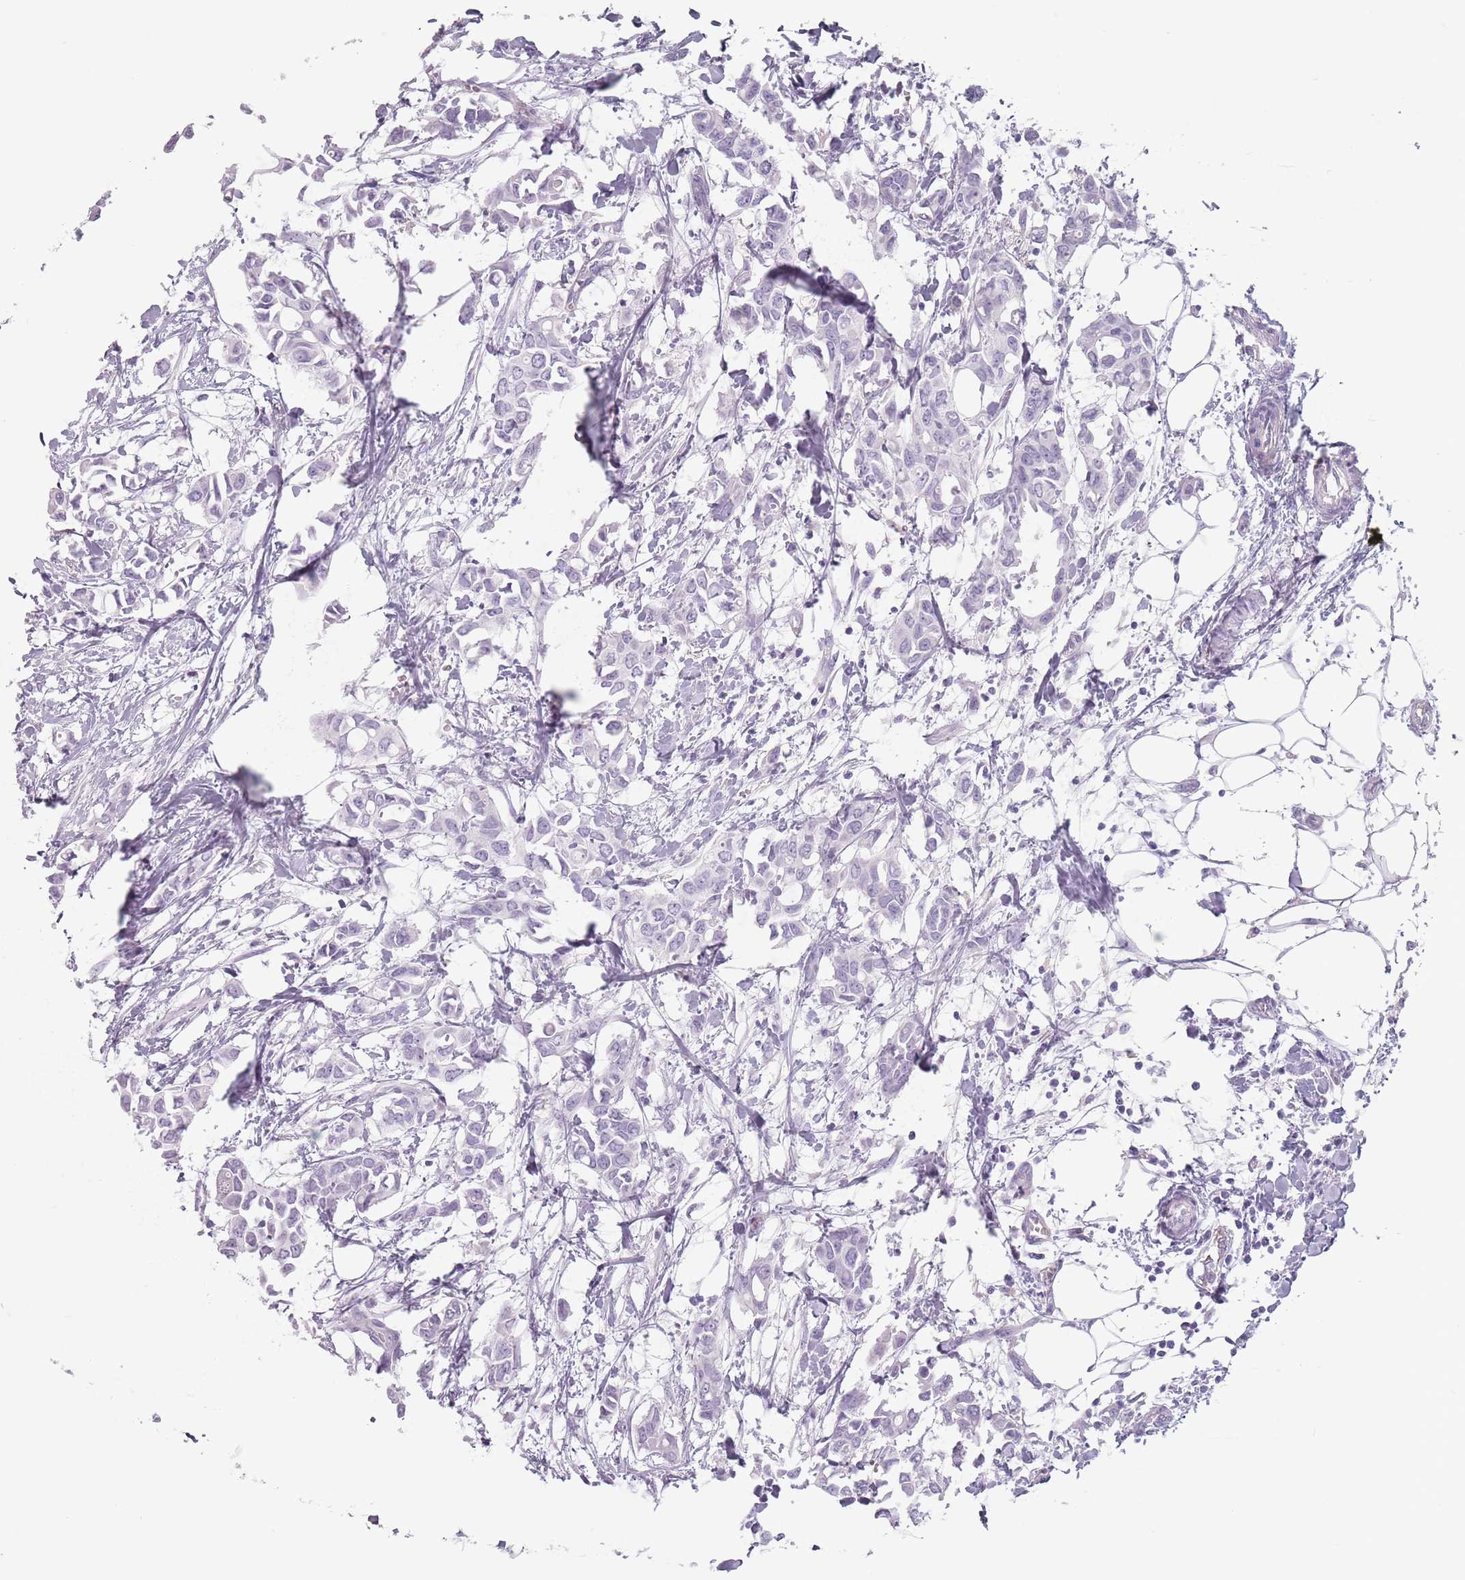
{"staining": {"intensity": "negative", "quantity": "none", "location": "none"}, "tissue": "breast cancer", "cell_type": "Tumor cells", "image_type": "cancer", "snomed": [{"axis": "morphology", "description": "Duct carcinoma"}, {"axis": "topography", "description": "Breast"}], "caption": "Tumor cells show no significant protein expression in breast cancer.", "gene": "ZNF584", "patient": {"sex": "female", "age": 41}}